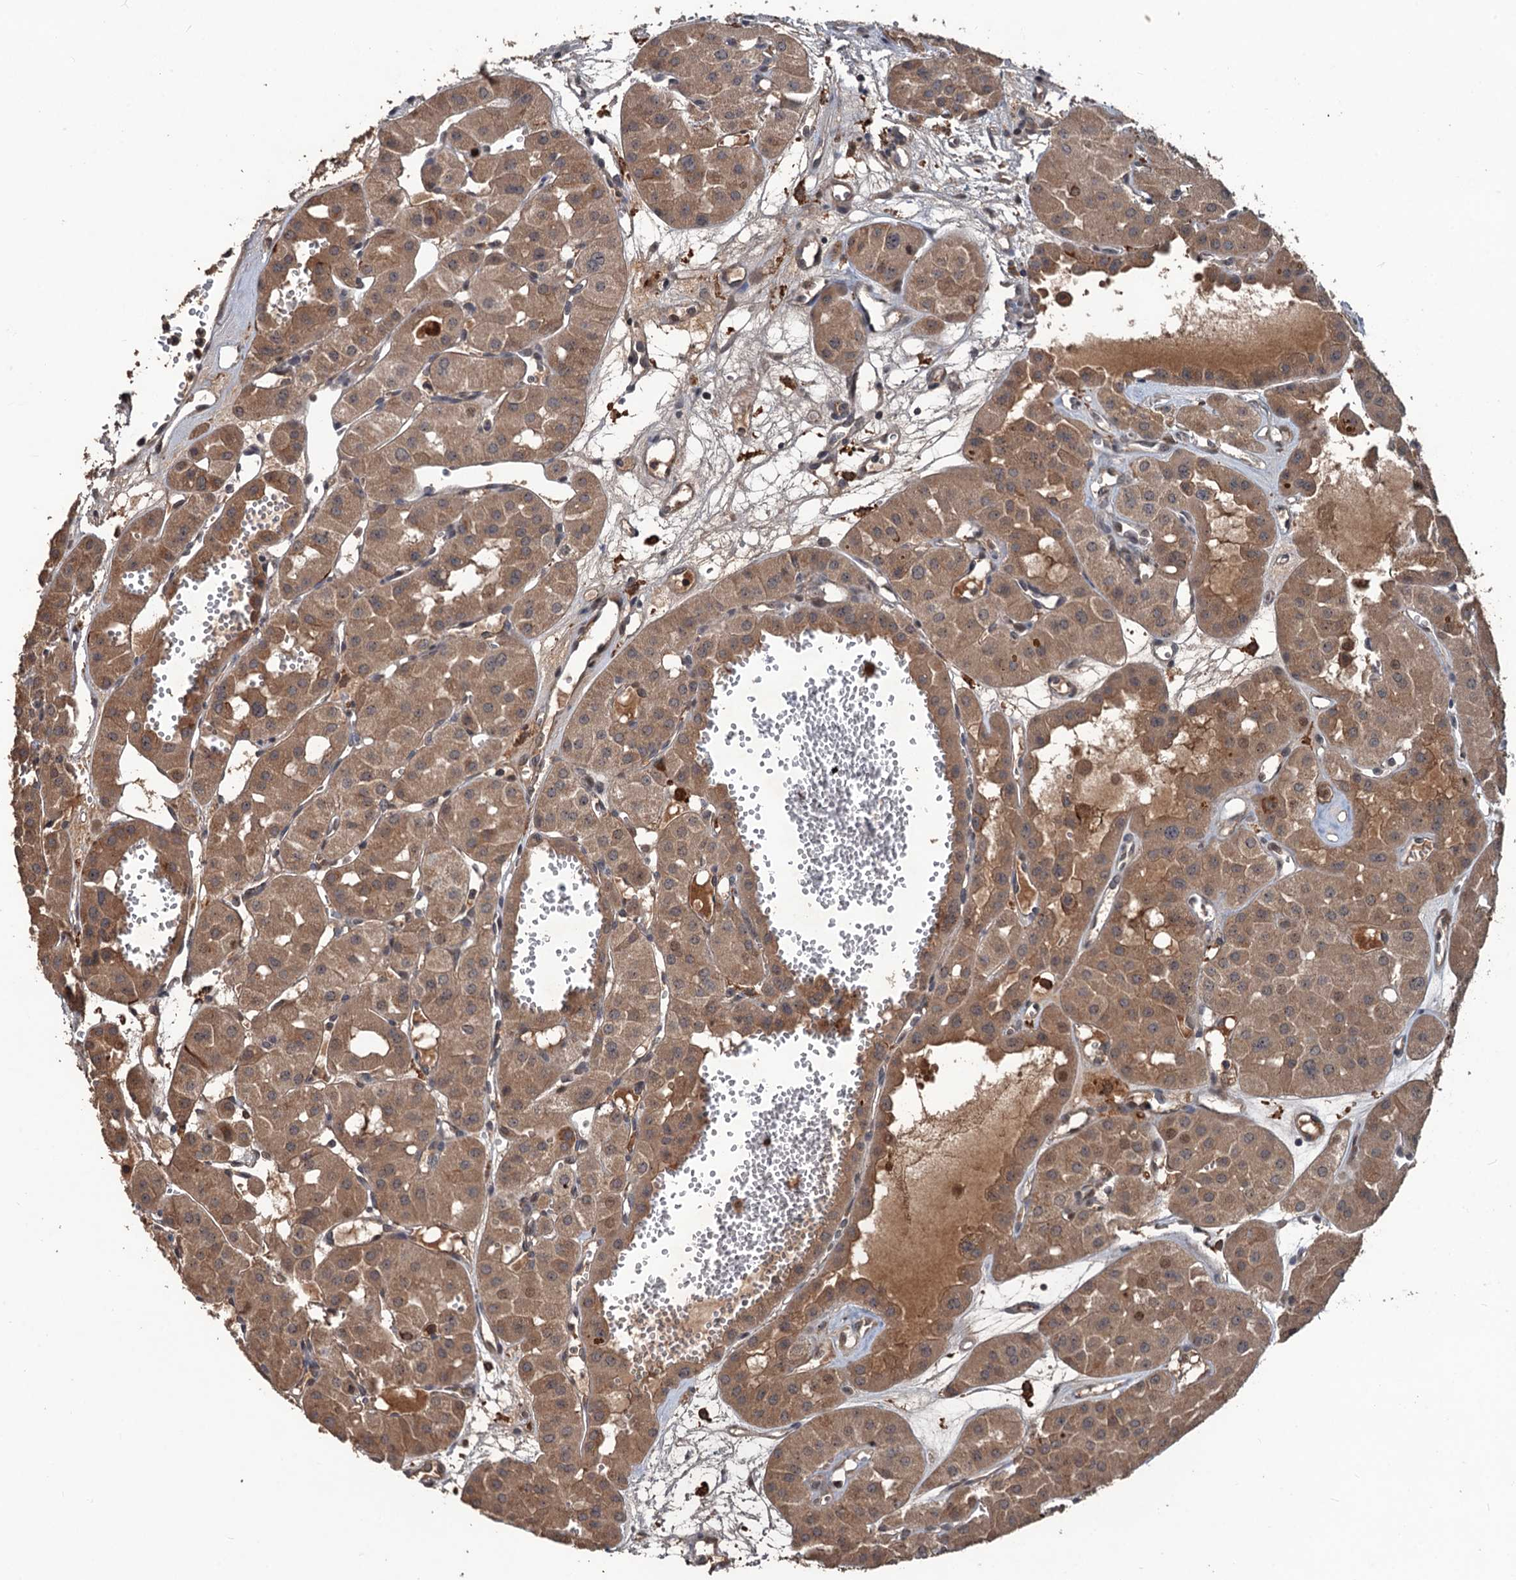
{"staining": {"intensity": "moderate", "quantity": ">75%", "location": "cytoplasmic/membranous"}, "tissue": "renal cancer", "cell_type": "Tumor cells", "image_type": "cancer", "snomed": [{"axis": "morphology", "description": "Carcinoma, NOS"}, {"axis": "topography", "description": "Kidney"}], "caption": "Protein expression analysis of human renal cancer (carcinoma) reveals moderate cytoplasmic/membranous expression in about >75% of tumor cells.", "gene": "ZNF438", "patient": {"sex": "female", "age": 75}}